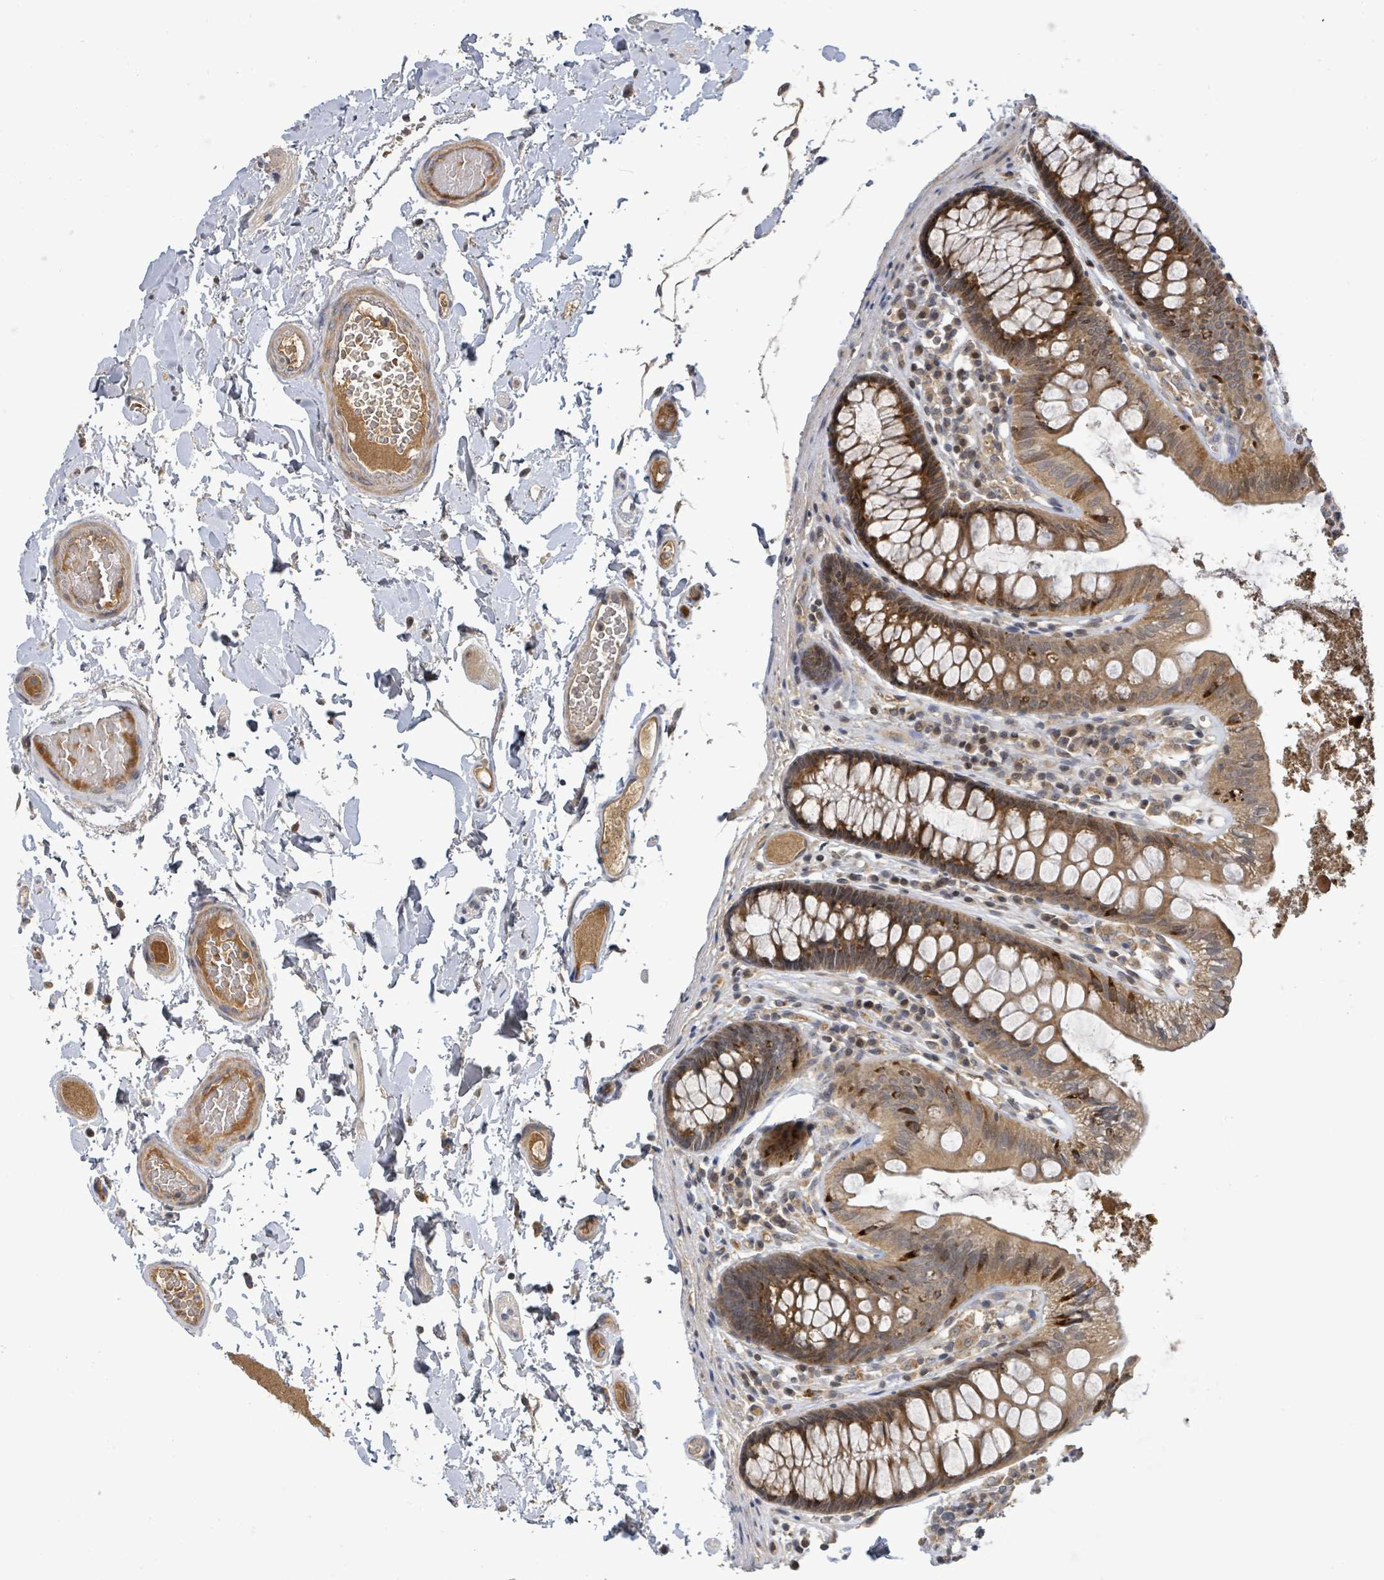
{"staining": {"intensity": "moderate", "quantity": ">75%", "location": "cytoplasmic/membranous"}, "tissue": "colon", "cell_type": "Endothelial cells", "image_type": "normal", "snomed": [{"axis": "morphology", "description": "Normal tissue, NOS"}, {"axis": "topography", "description": "Colon"}], "caption": "Benign colon was stained to show a protein in brown. There is medium levels of moderate cytoplasmic/membranous staining in about >75% of endothelial cells.", "gene": "ITGA11", "patient": {"sex": "male", "age": 84}}